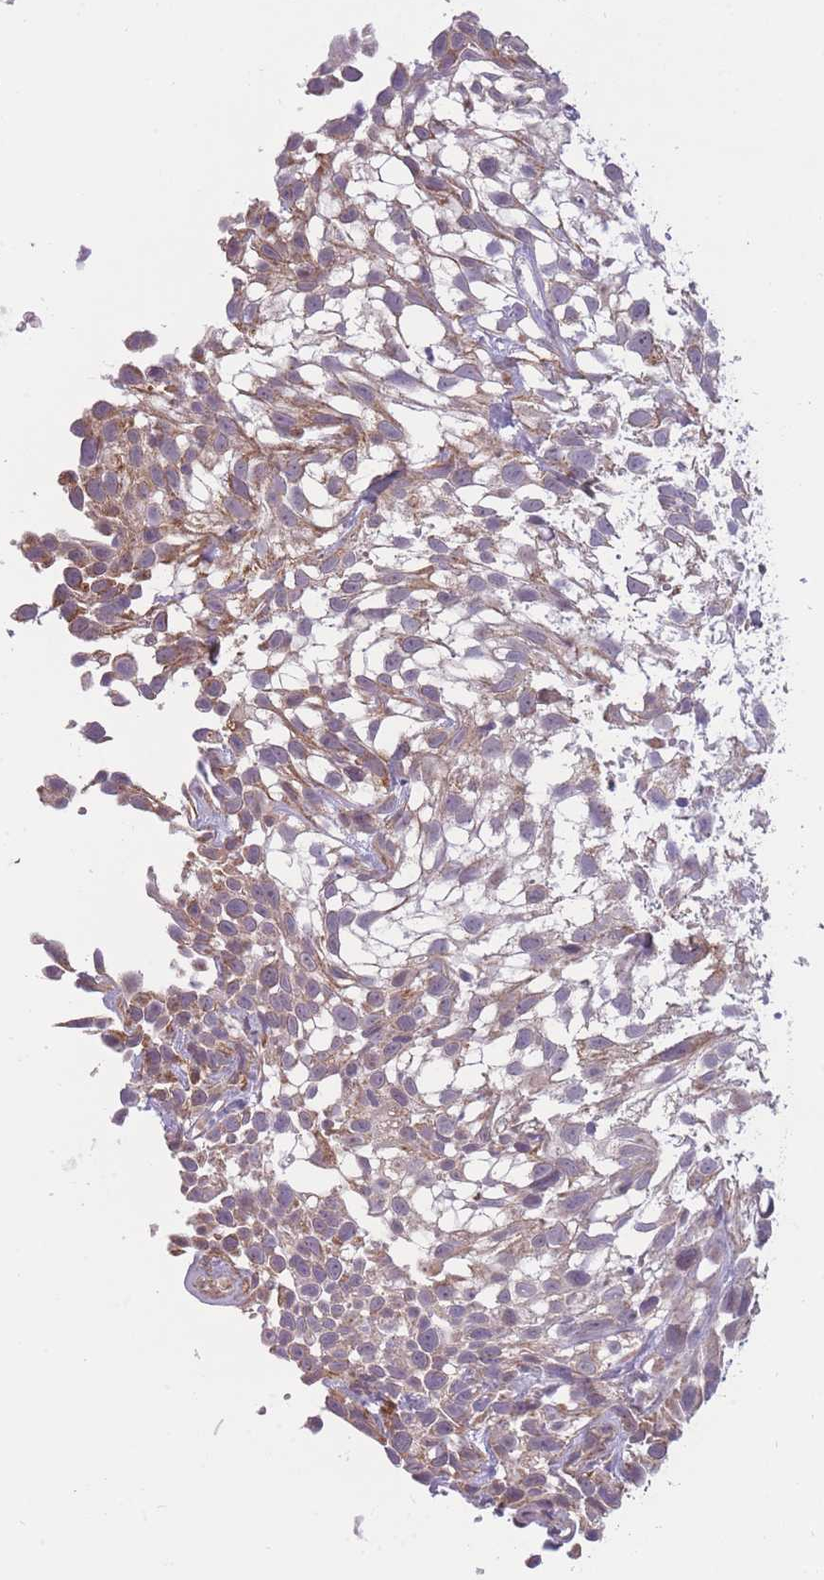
{"staining": {"intensity": "moderate", "quantity": ">75%", "location": "cytoplasmic/membranous"}, "tissue": "urothelial cancer", "cell_type": "Tumor cells", "image_type": "cancer", "snomed": [{"axis": "morphology", "description": "Urothelial carcinoma, High grade"}, {"axis": "topography", "description": "Urinary bladder"}], "caption": "Brown immunohistochemical staining in high-grade urothelial carcinoma displays moderate cytoplasmic/membranous expression in about >75% of tumor cells.", "gene": "MRPS18C", "patient": {"sex": "male", "age": 56}}